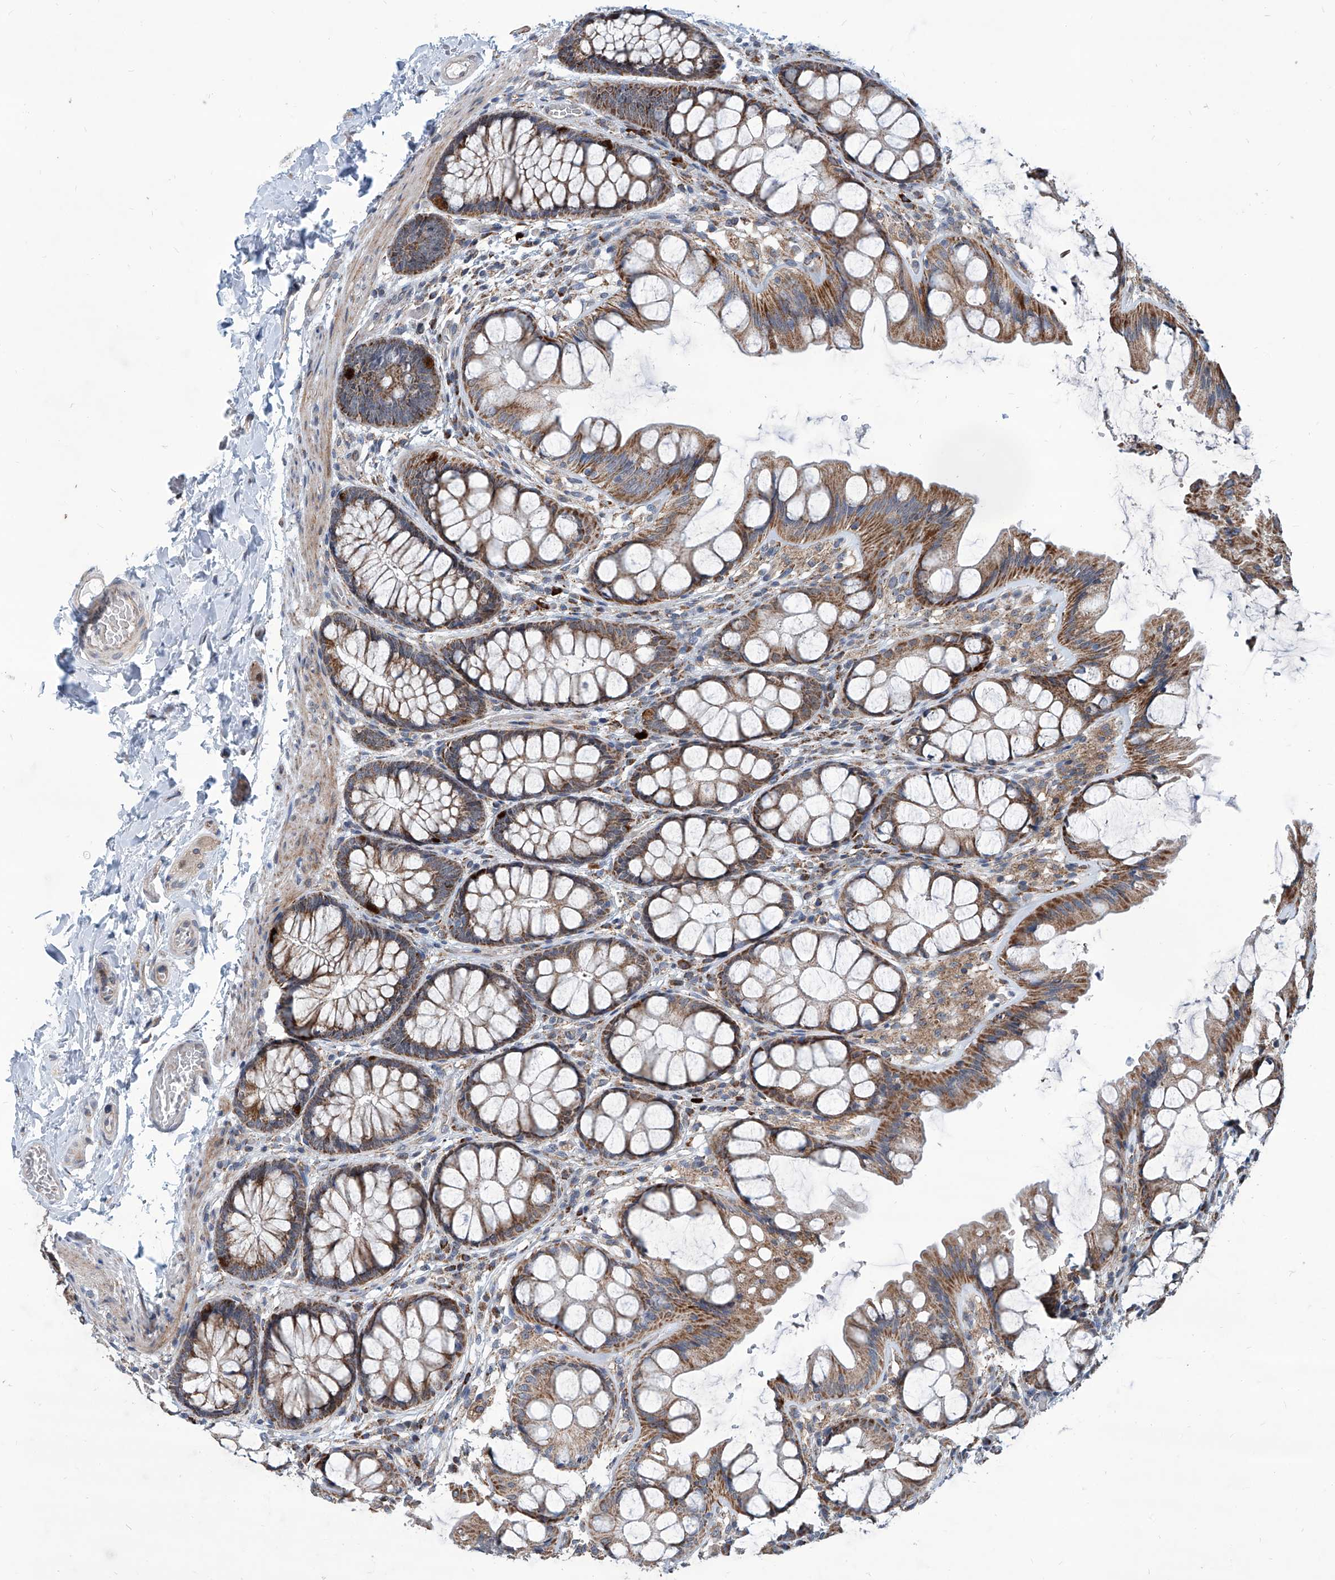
{"staining": {"intensity": "weak", "quantity": "25%-75%", "location": "cytoplasmic/membranous"}, "tissue": "colon", "cell_type": "Endothelial cells", "image_type": "normal", "snomed": [{"axis": "morphology", "description": "Normal tissue, NOS"}, {"axis": "topography", "description": "Colon"}], "caption": "Immunohistochemistry (IHC) staining of normal colon, which shows low levels of weak cytoplasmic/membranous positivity in about 25%-75% of endothelial cells indicating weak cytoplasmic/membranous protein positivity. The staining was performed using DAB (brown) for protein detection and nuclei were counterstained in hematoxylin (blue).", "gene": "USP48", "patient": {"sex": "male", "age": 47}}